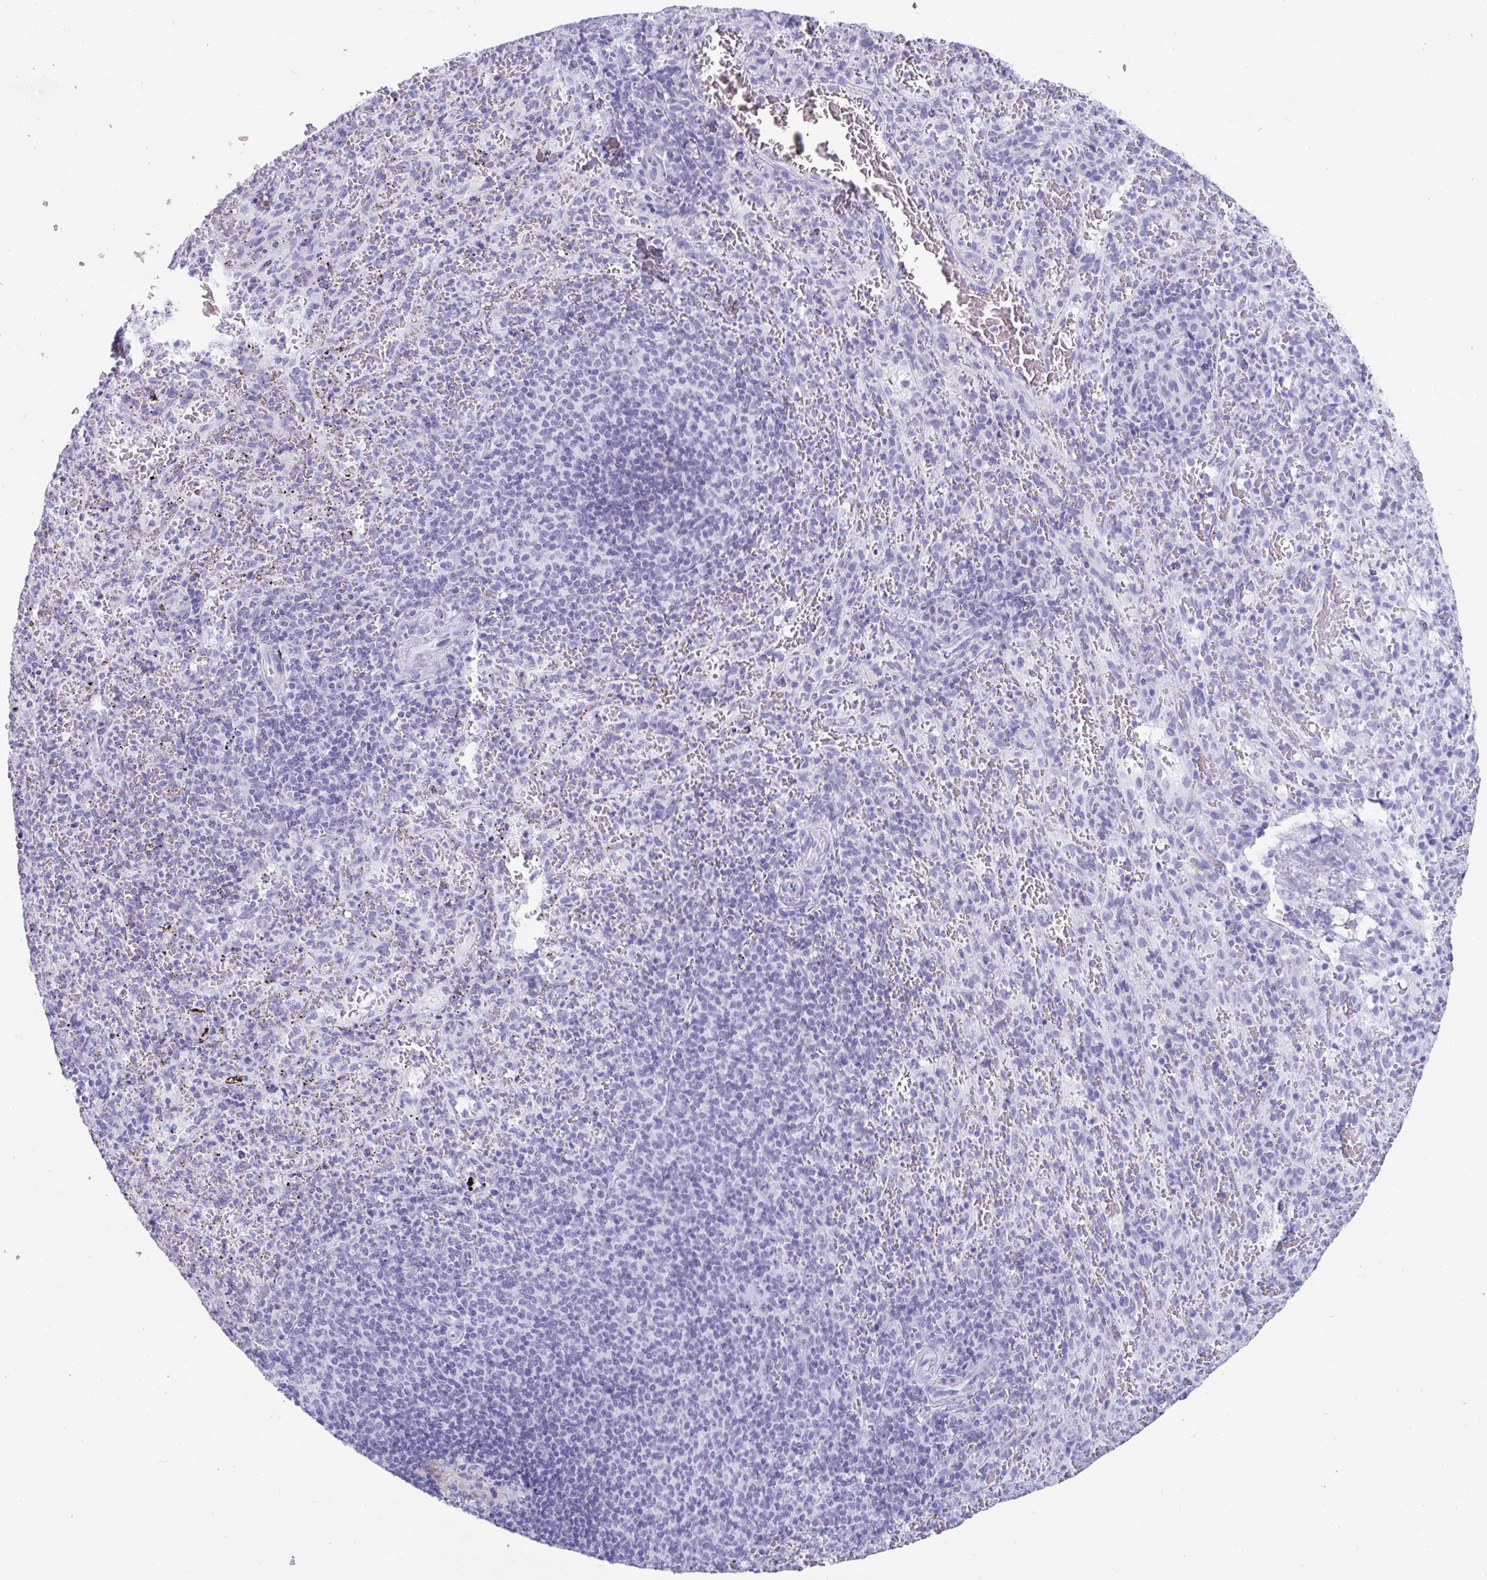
{"staining": {"intensity": "negative", "quantity": "none", "location": "none"}, "tissue": "spleen", "cell_type": "Cells in red pulp", "image_type": "normal", "snomed": [{"axis": "morphology", "description": "Normal tissue, NOS"}, {"axis": "topography", "description": "Spleen"}], "caption": "A histopathology image of human spleen is negative for staining in cells in red pulp. The staining is performed using DAB brown chromogen with nuclei counter-stained in using hematoxylin.", "gene": "GKN2", "patient": {"sex": "male", "age": 57}}